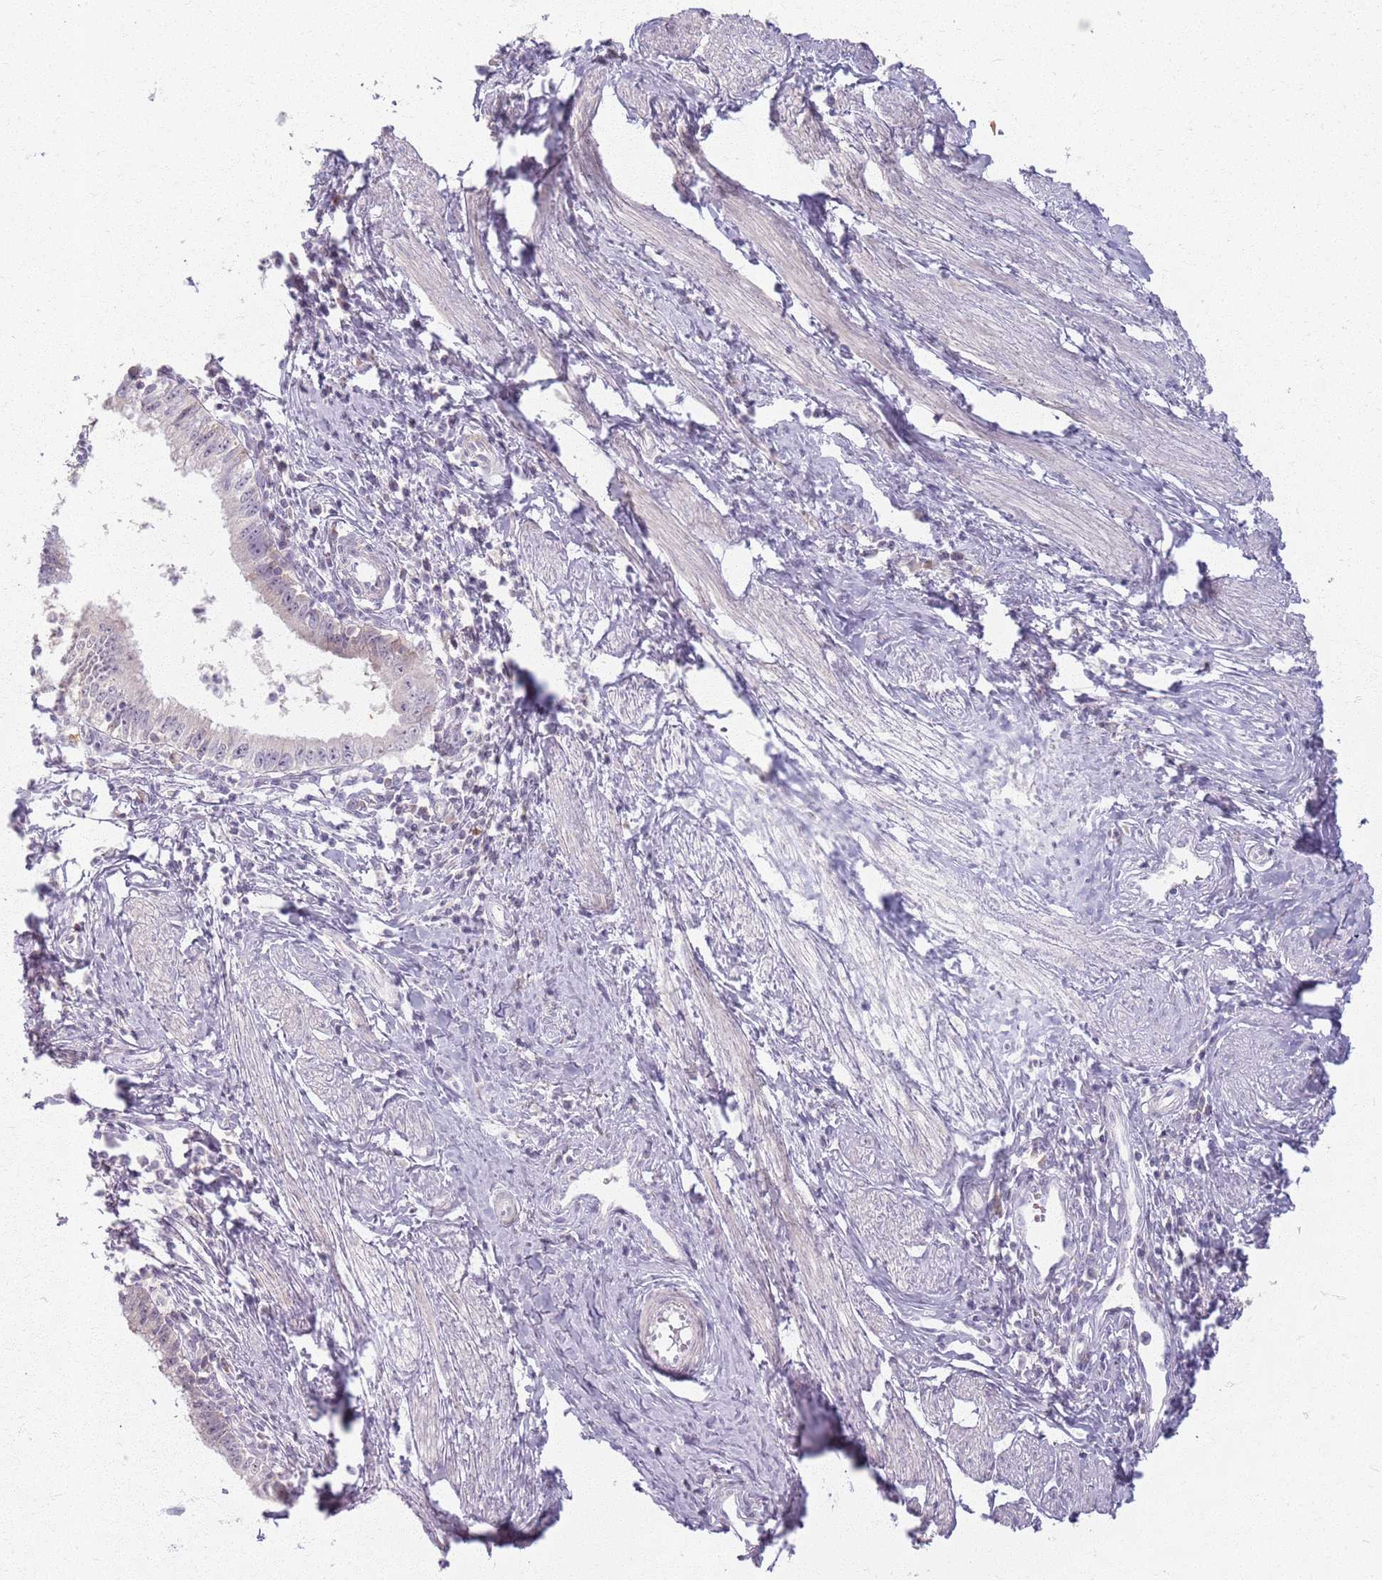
{"staining": {"intensity": "negative", "quantity": "none", "location": "none"}, "tissue": "cervical cancer", "cell_type": "Tumor cells", "image_type": "cancer", "snomed": [{"axis": "morphology", "description": "Adenocarcinoma, NOS"}, {"axis": "topography", "description": "Cervix"}], "caption": "DAB immunohistochemical staining of cervical cancer (adenocarcinoma) exhibits no significant positivity in tumor cells.", "gene": "CRIPT", "patient": {"sex": "female", "age": 36}}